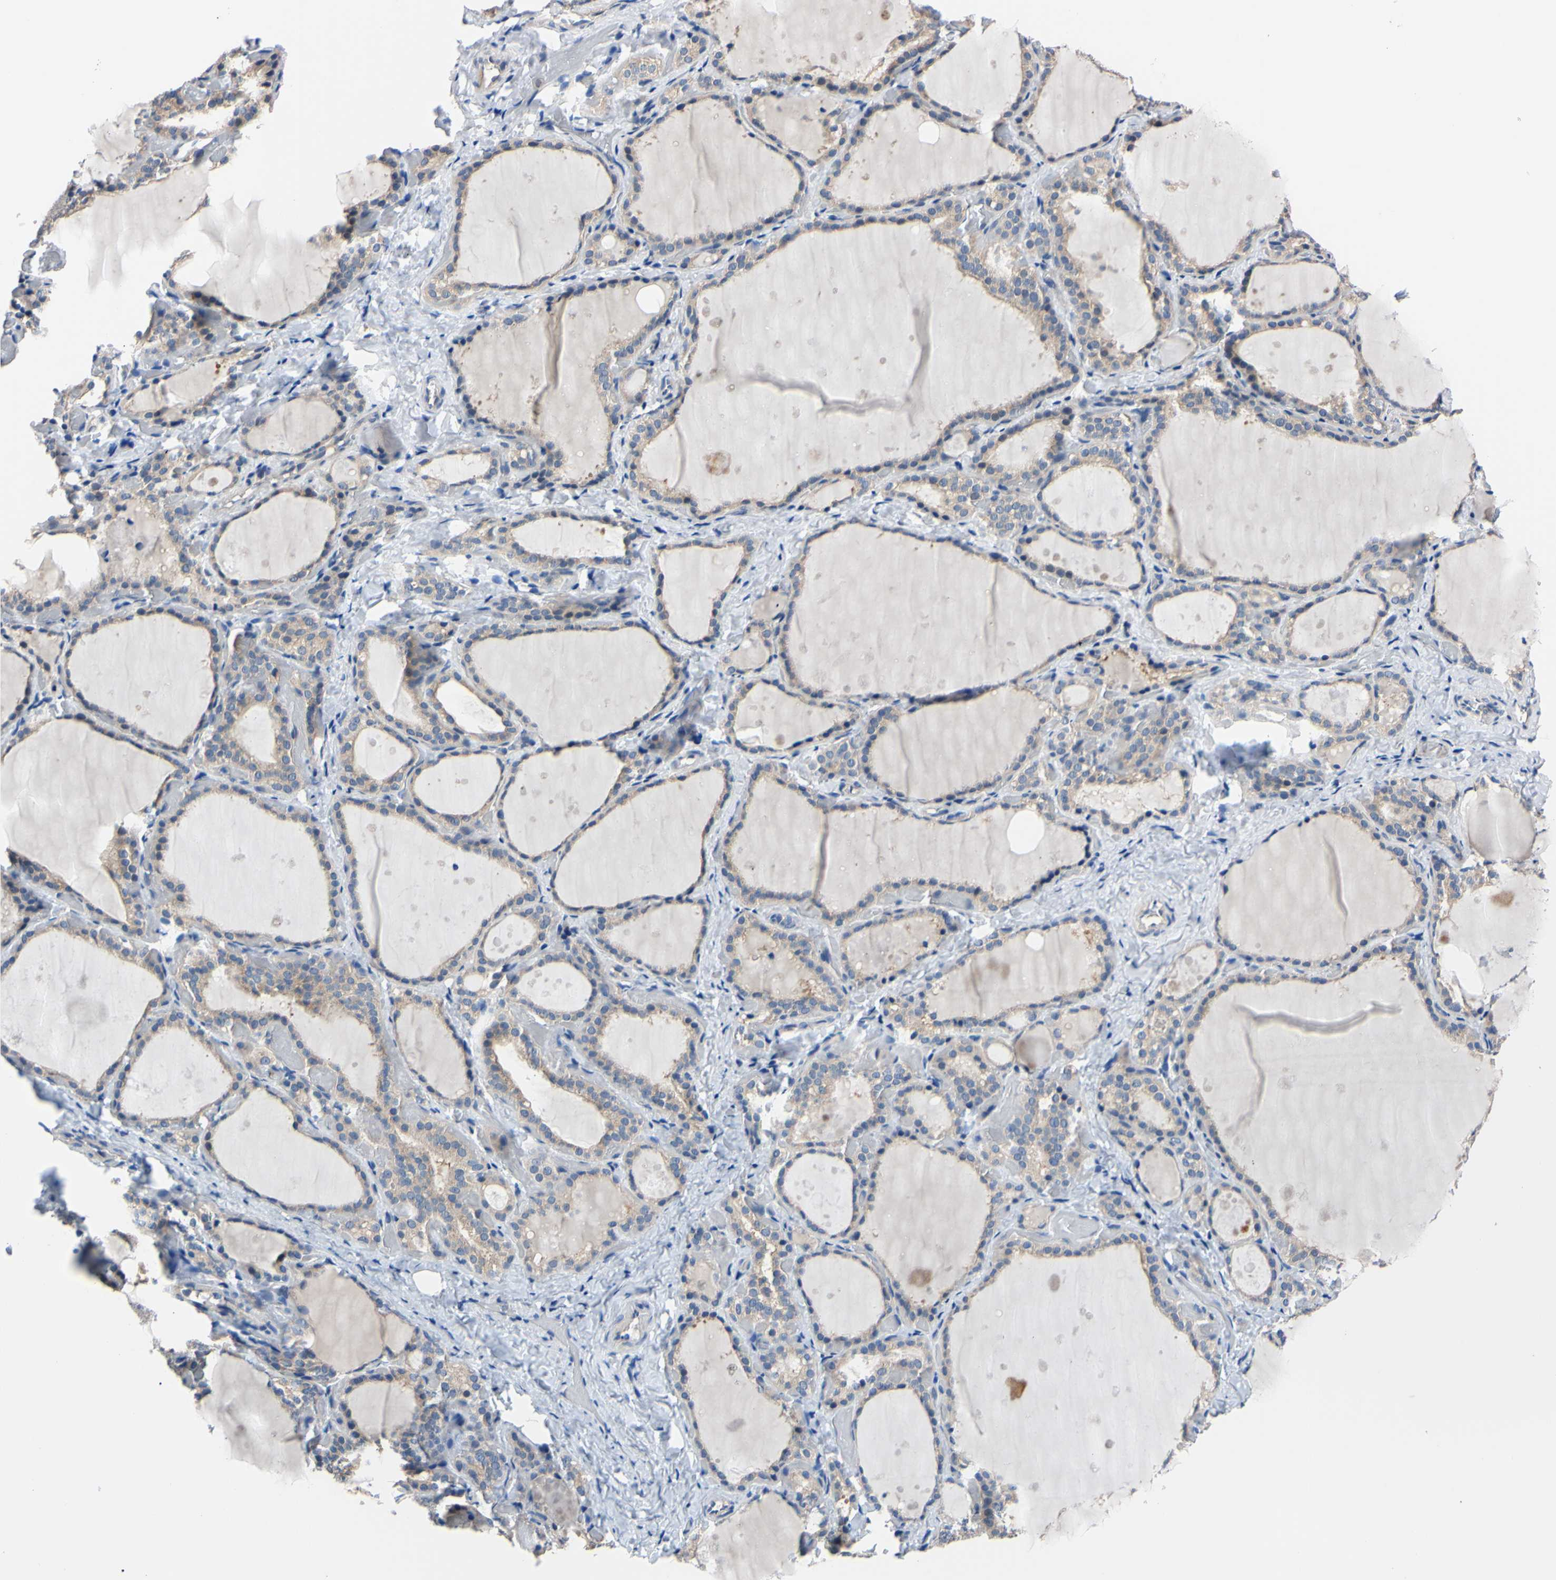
{"staining": {"intensity": "weak", "quantity": "25%-75%", "location": "cytoplasmic/membranous"}, "tissue": "thyroid gland", "cell_type": "Glandular cells", "image_type": "normal", "snomed": [{"axis": "morphology", "description": "Normal tissue, NOS"}, {"axis": "topography", "description": "Thyroid gland"}], "caption": "This photomicrograph reveals immunohistochemistry (IHC) staining of benign thyroid gland, with low weak cytoplasmic/membranous positivity in approximately 25%-75% of glandular cells.", "gene": "RARS1", "patient": {"sex": "female", "age": 44}}